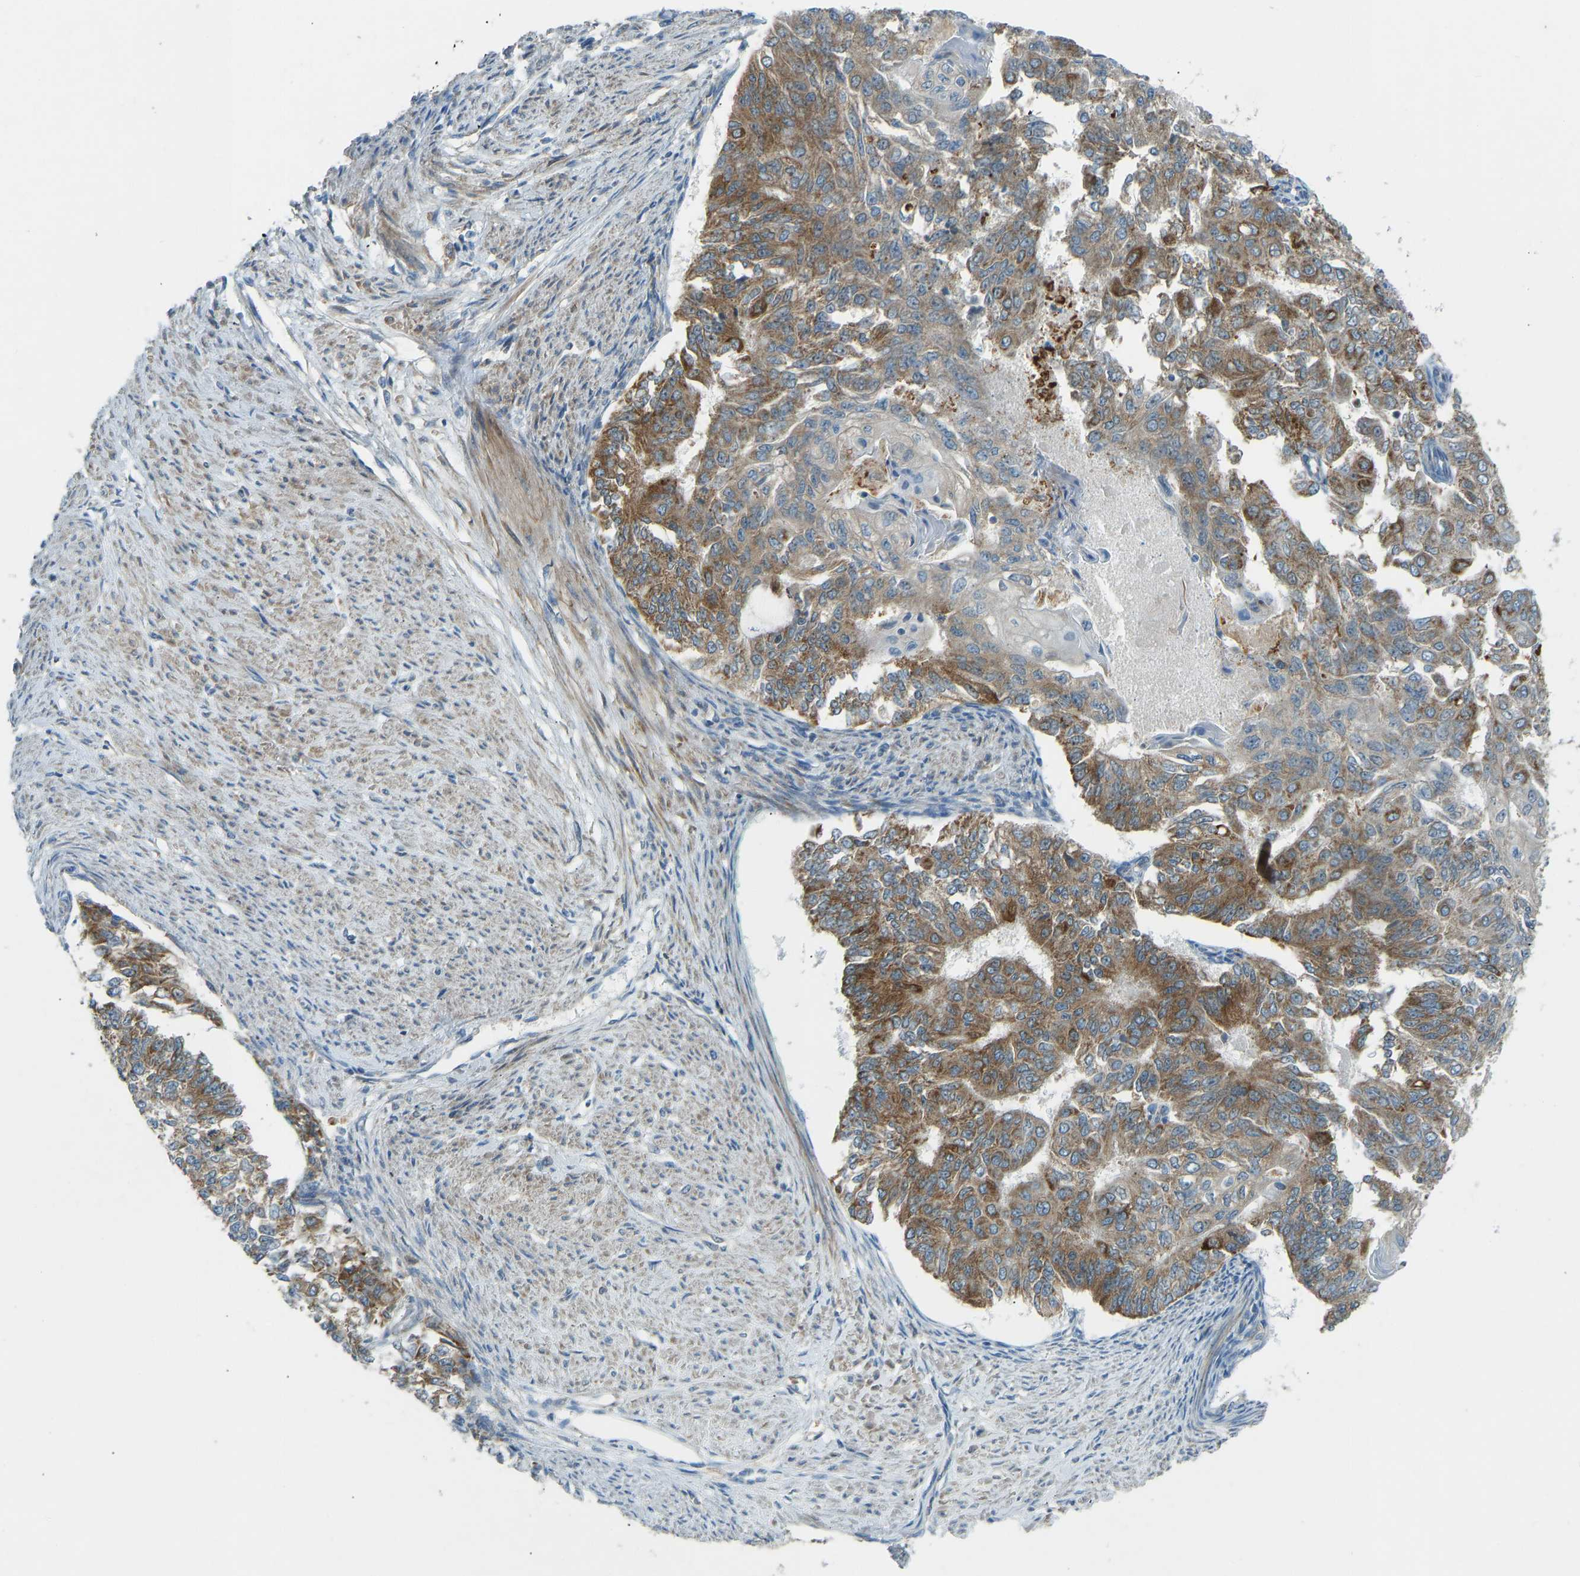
{"staining": {"intensity": "moderate", "quantity": ">75%", "location": "cytoplasmic/membranous"}, "tissue": "endometrial cancer", "cell_type": "Tumor cells", "image_type": "cancer", "snomed": [{"axis": "morphology", "description": "Adenocarcinoma, NOS"}, {"axis": "topography", "description": "Endometrium"}], "caption": "Tumor cells reveal medium levels of moderate cytoplasmic/membranous expression in about >75% of cells in human endometrial cancer.", "gene": "STAU2", "patient": {"sex": "female", "age": 32}}